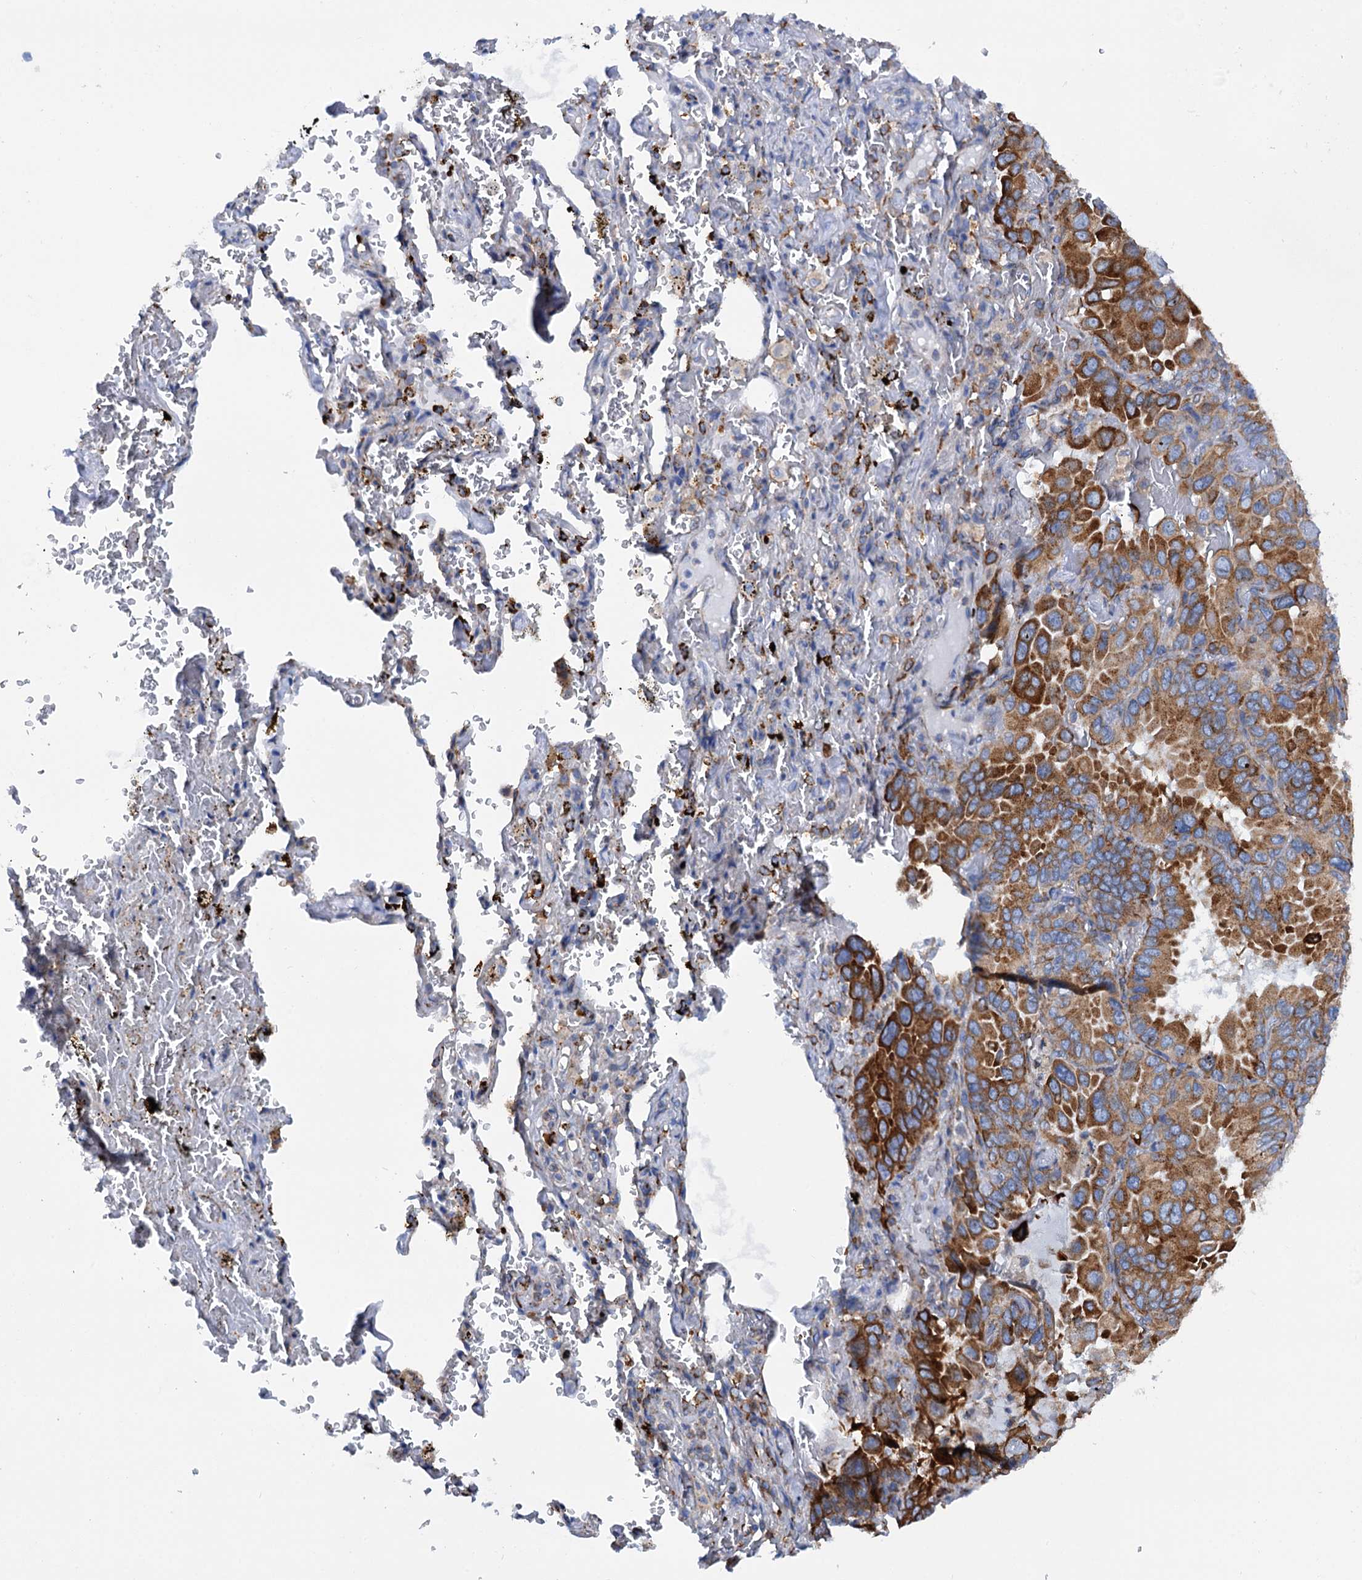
{"staining": {"intensity": "strong", "quantity": ">75%", "location": "cytoplasmic/membranous"}, "tissue": "lung cancer", "cell_type": "Tumor cells", "image_type": "cancer", "snomed": [{"axis": "morphology", "description": "Adenocarcinoma, NOS"}, {"axis": "topography", "description": "Lung"}], "caption": "Strong cytoplasmic/membranous protein staining is present in about >75% of tumor cells in lung cancer (adenocarcinoma).", "gene": "SHE", "patient": {"sex": "male", "age": 64}}